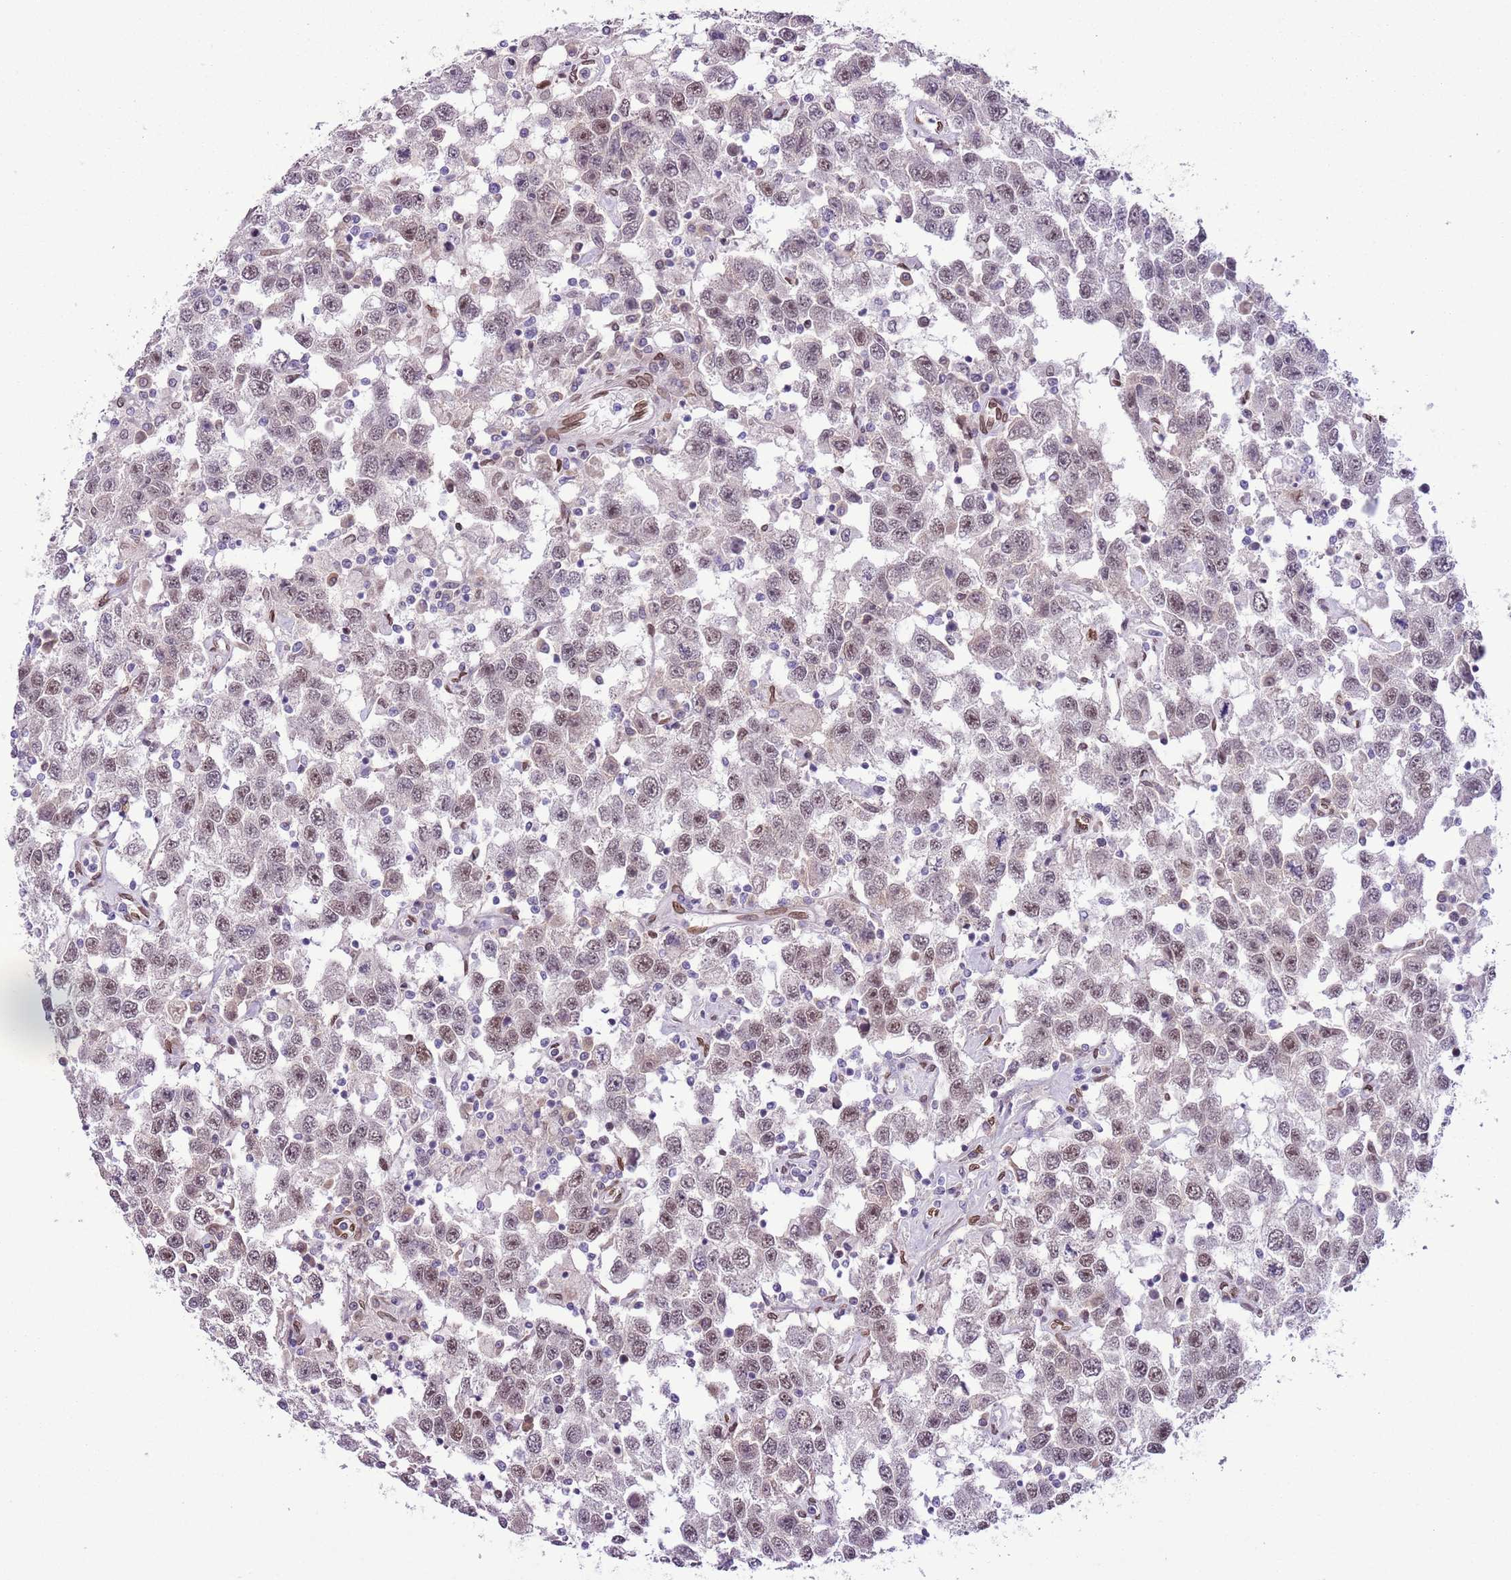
{"staining": {"intensity": "weak", "quantity": "25%-75%", "location": "nuclear"}, "tissue": "testis cancer", "cell_type": "Tumor cells", "image_type": "cancer", "snomed": [{"axis": "morphology", "description": "Seminoma, NOS"}, {"axis": "topography", "description": "Testis"}], "caption": "Tumor cells display weak nuclear staining in about 25%-75% of cells in seminoma (testis).", "gene": "ZGLP1", "patient": {"sex": "male", "age": 41}}